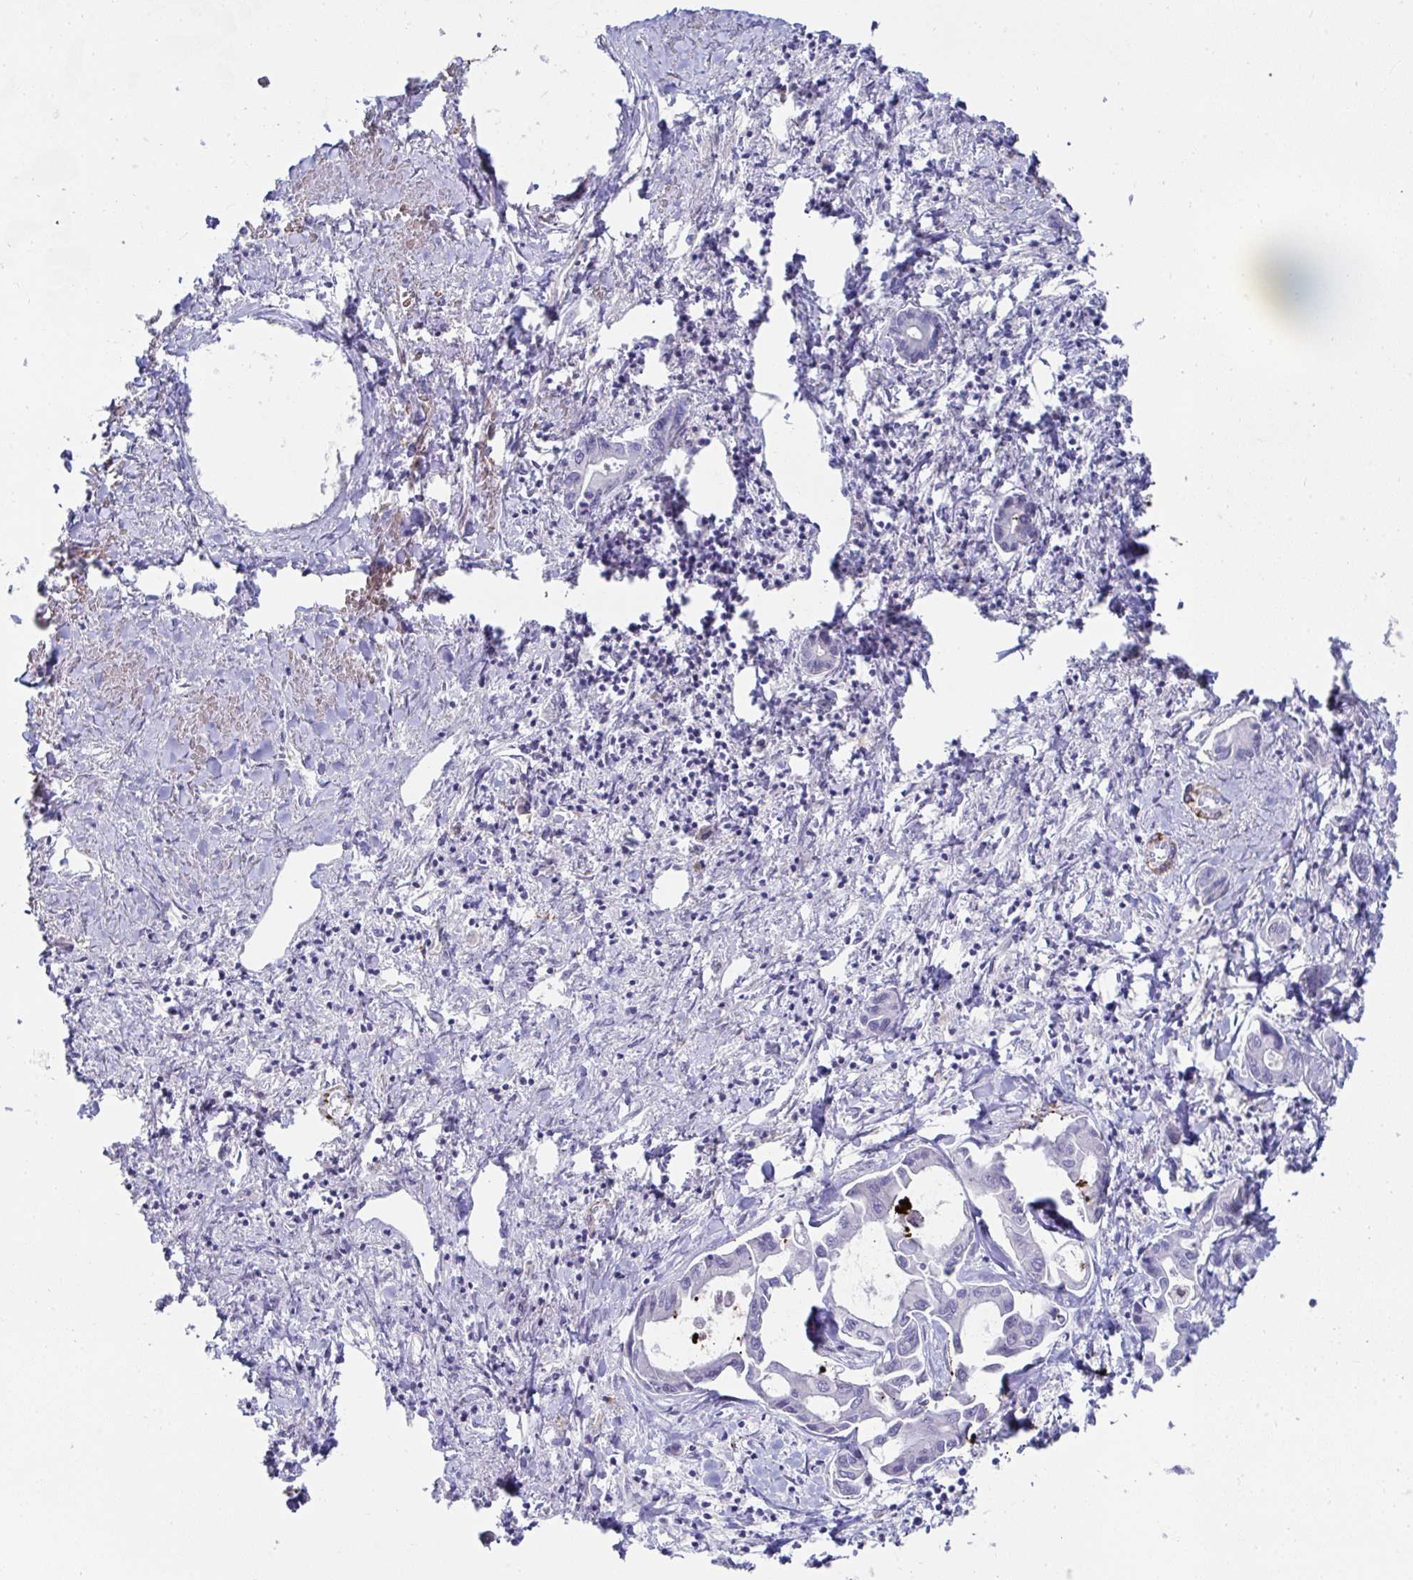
{"staining": {"intensity": "moderate", "quantity": "<25%", "location": "cytoplasmic/membranous"}, "tissue": "liver cancer", "cell_type": "Tumor cells", "image_type": "cancer", "snomed": [{"axis": "morphology", "description": "Cholangiocarcinoma"}, {"axis": "topography", "description": "Liver"}], "caption": "Immunohistochemistry (IHC) photomicrograph of neoplastic tissue: human liver cholangiocarcinoma stained using IHC shows low levels of moderate protein expression localized specifically in the cytoplasmic/membranous of tumor cells, appearing as a cytoplasmic/membranous brown color.", "gene": "FBXL13", "patient": {"sex": "male", "age": 66}}